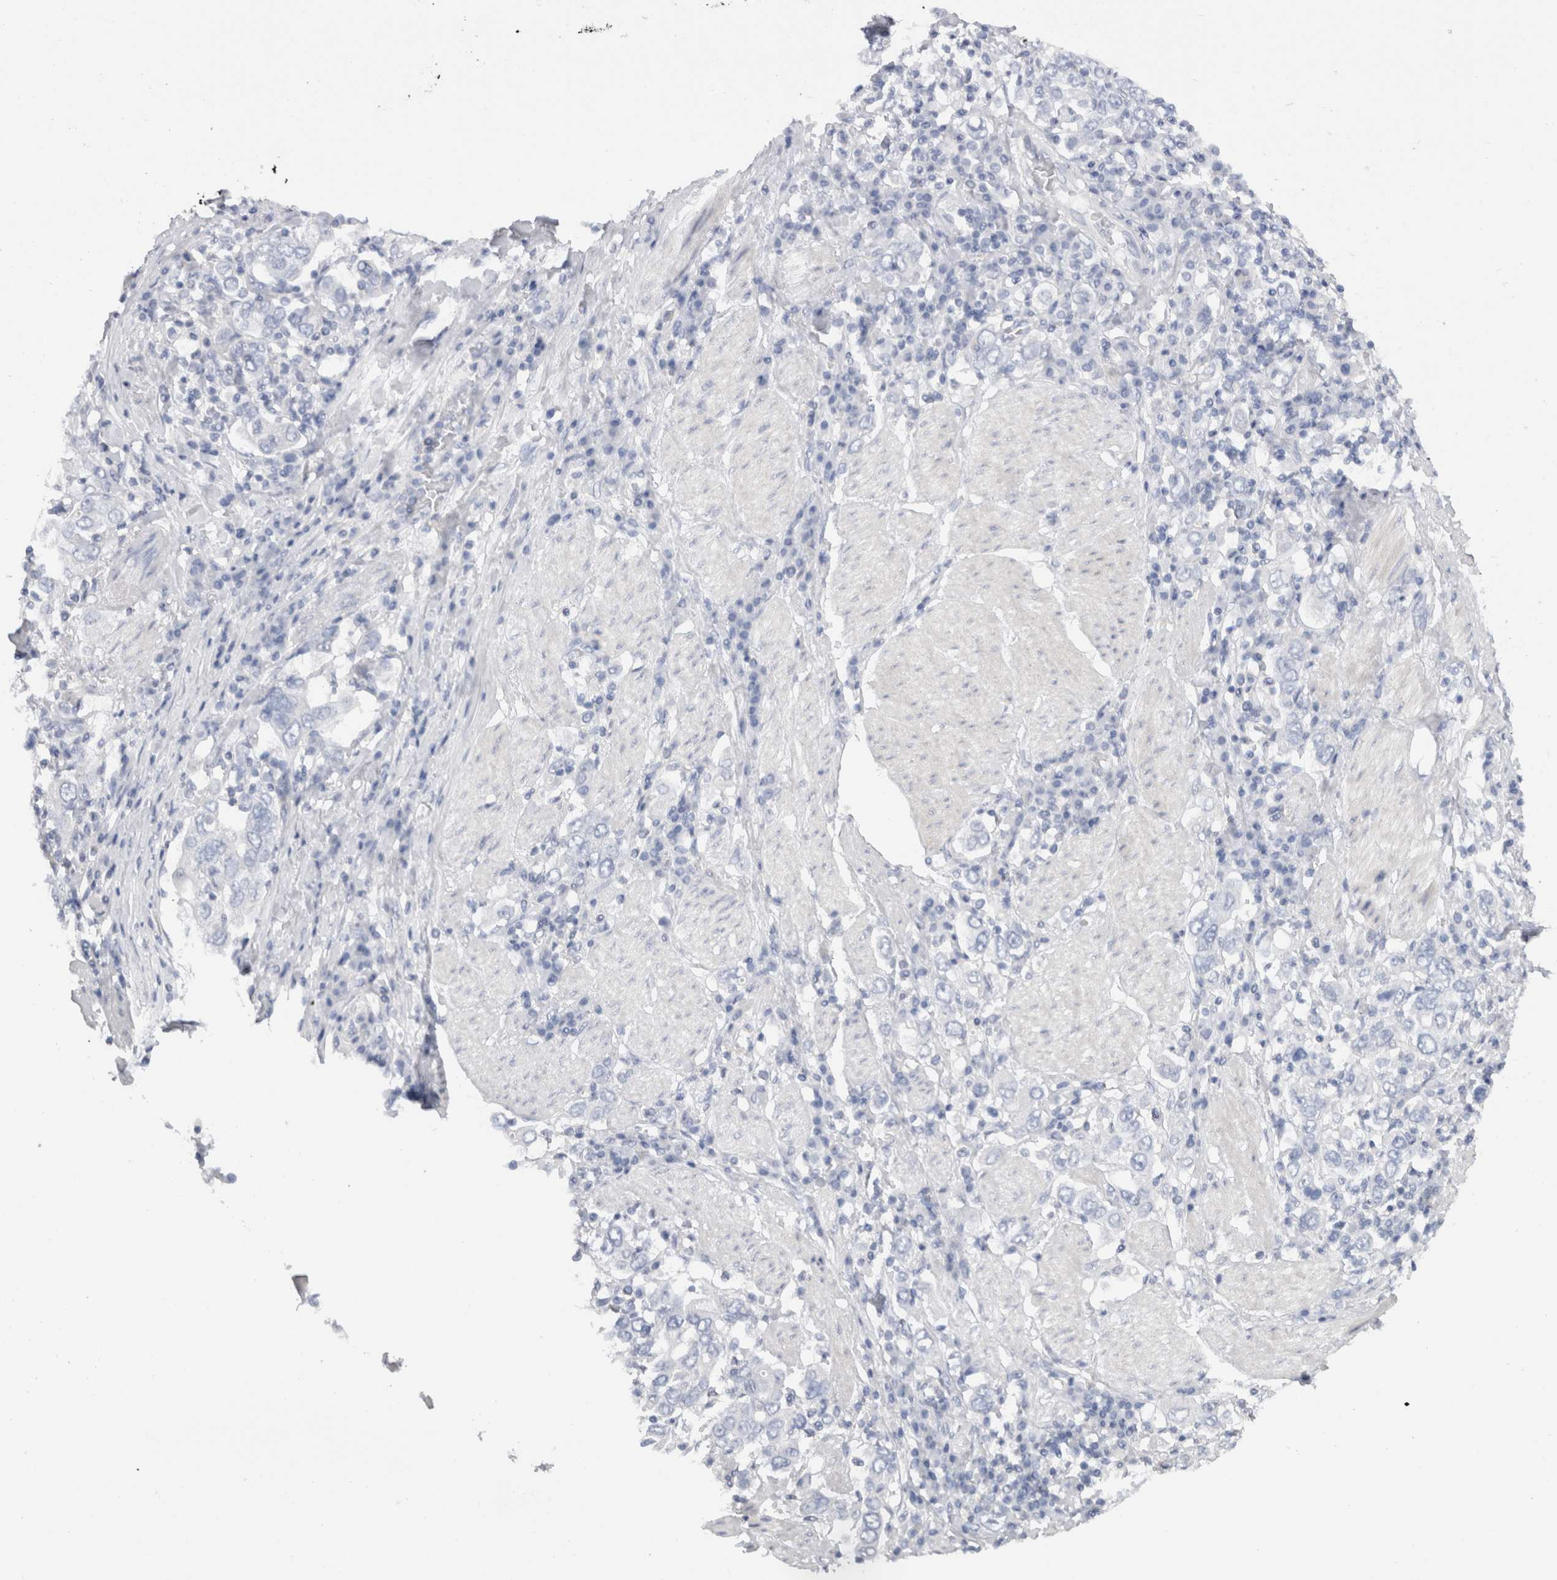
{"staining": {"intensity": "negative", "quantity": "none", "location": "none"}, "tissue": "stomach cancer", "cell_type": "Tumor cells", "image_type": "cancer", "snomed": [{"axis": "morphology", "description": "Adenocarcinoma, NOS"}, {"axis": "topography", "description": "Stomach, upper"}], "caption": "DAB immunohistochemical staining of human adenocarcinoma (stomach) reveals no significant expression in tumor cells. (Brightfield microscopy of DAB (3,3'-diaminobenzidine) IHC at high magnification).", "gene": "C9orf50", "patient": {"sex": "male", "age": 62}}